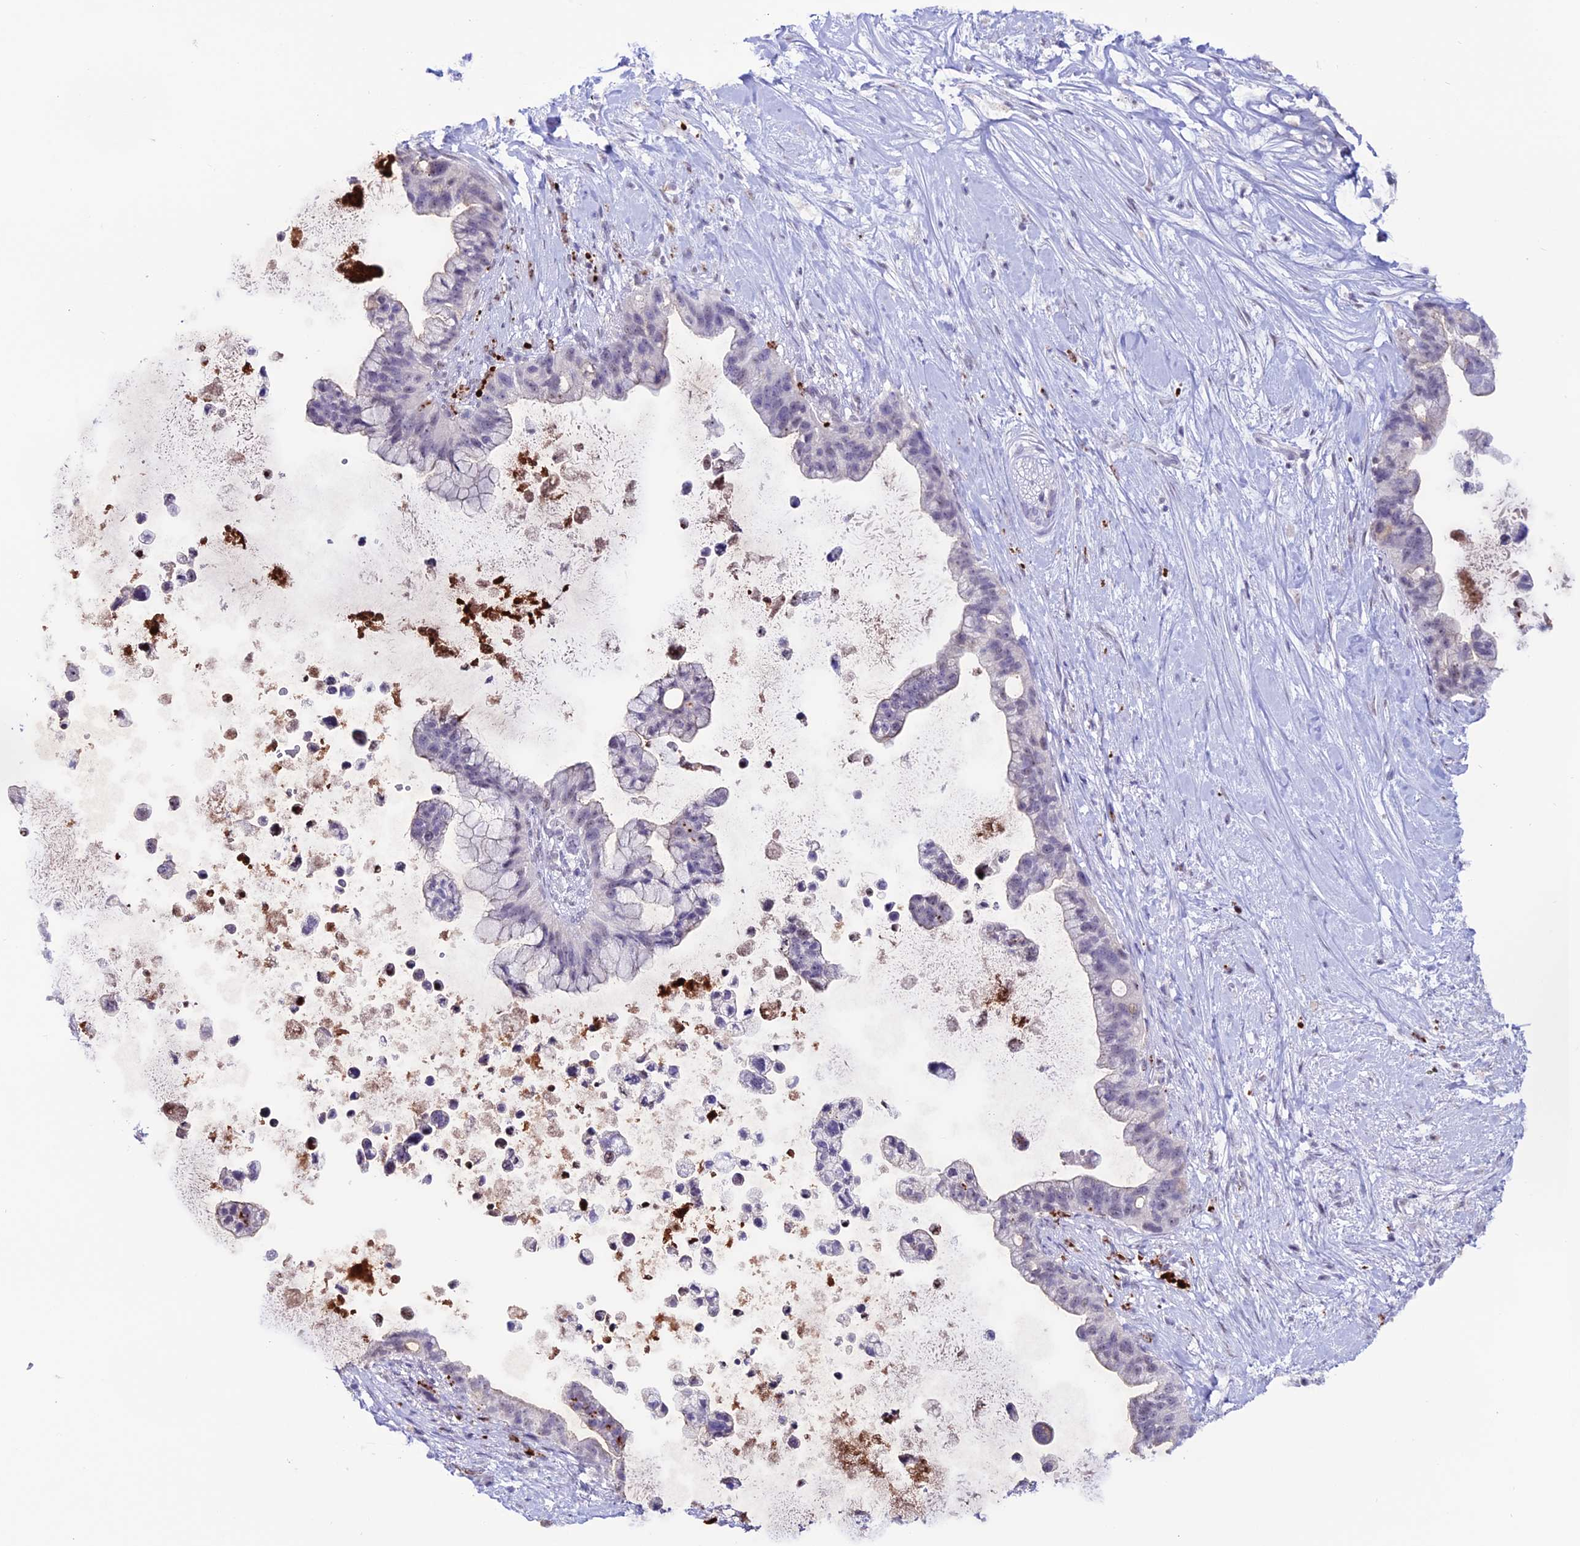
{"staining": {"intensity": "negative", "quantity": "none", "location": "none"}, "tissue": "pancreatic cancer", "cell_type": "Tumor cells", "image_type": "cancer", "snomed": [{"axis": "morphology", "description": "Adenocarcinoma, NOS"}, {"axis": "topography", "description": "Pancreas"}], "caption": "Tumor cells are negative for brown protein staining in pancreatic cancer.", "gene": "MFSD2B", "patient": {"sex": "female", "age": 83}}